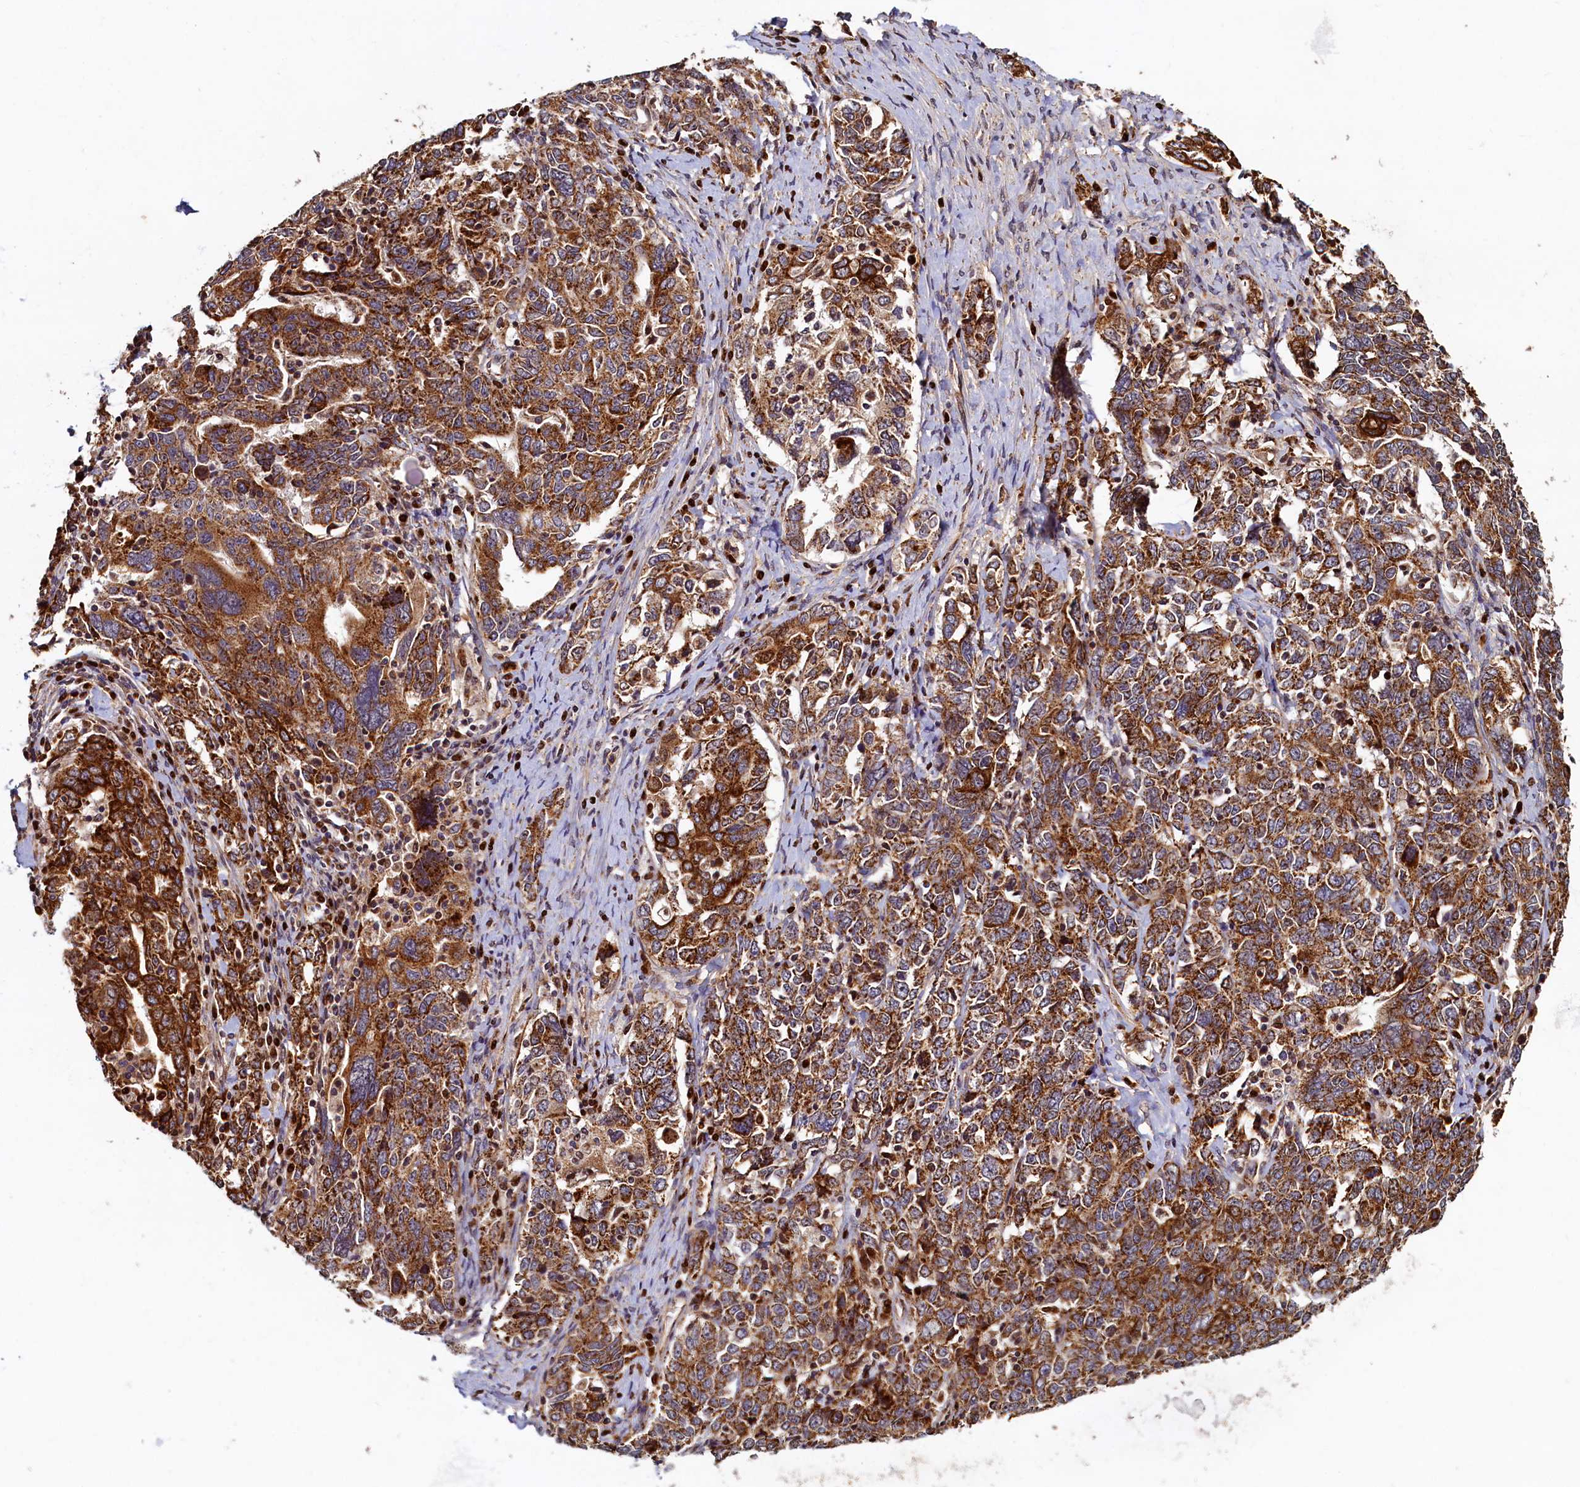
{"staining": {"intensity": "strong", "quantity": ">75%", "location": "cytoplasmic/membranous"}, "tissue": "ovarian cancer", "cell_type": "Tumor cells", "image_type": "cancer", "snomed": [{"axis": "morphology", "description": "Carcinoma, endometroid"}, {"axis": "topography", "description": "Ovary"}], "caption": "Ovarian endometroid carcinoma stained for a protein (brown) reveals strong cytoplasmic/membranous positive positivity in about >75% of tumor cells.", "gene": "NCKAP5L", "patient": {"sex": "female", "age": 62}}